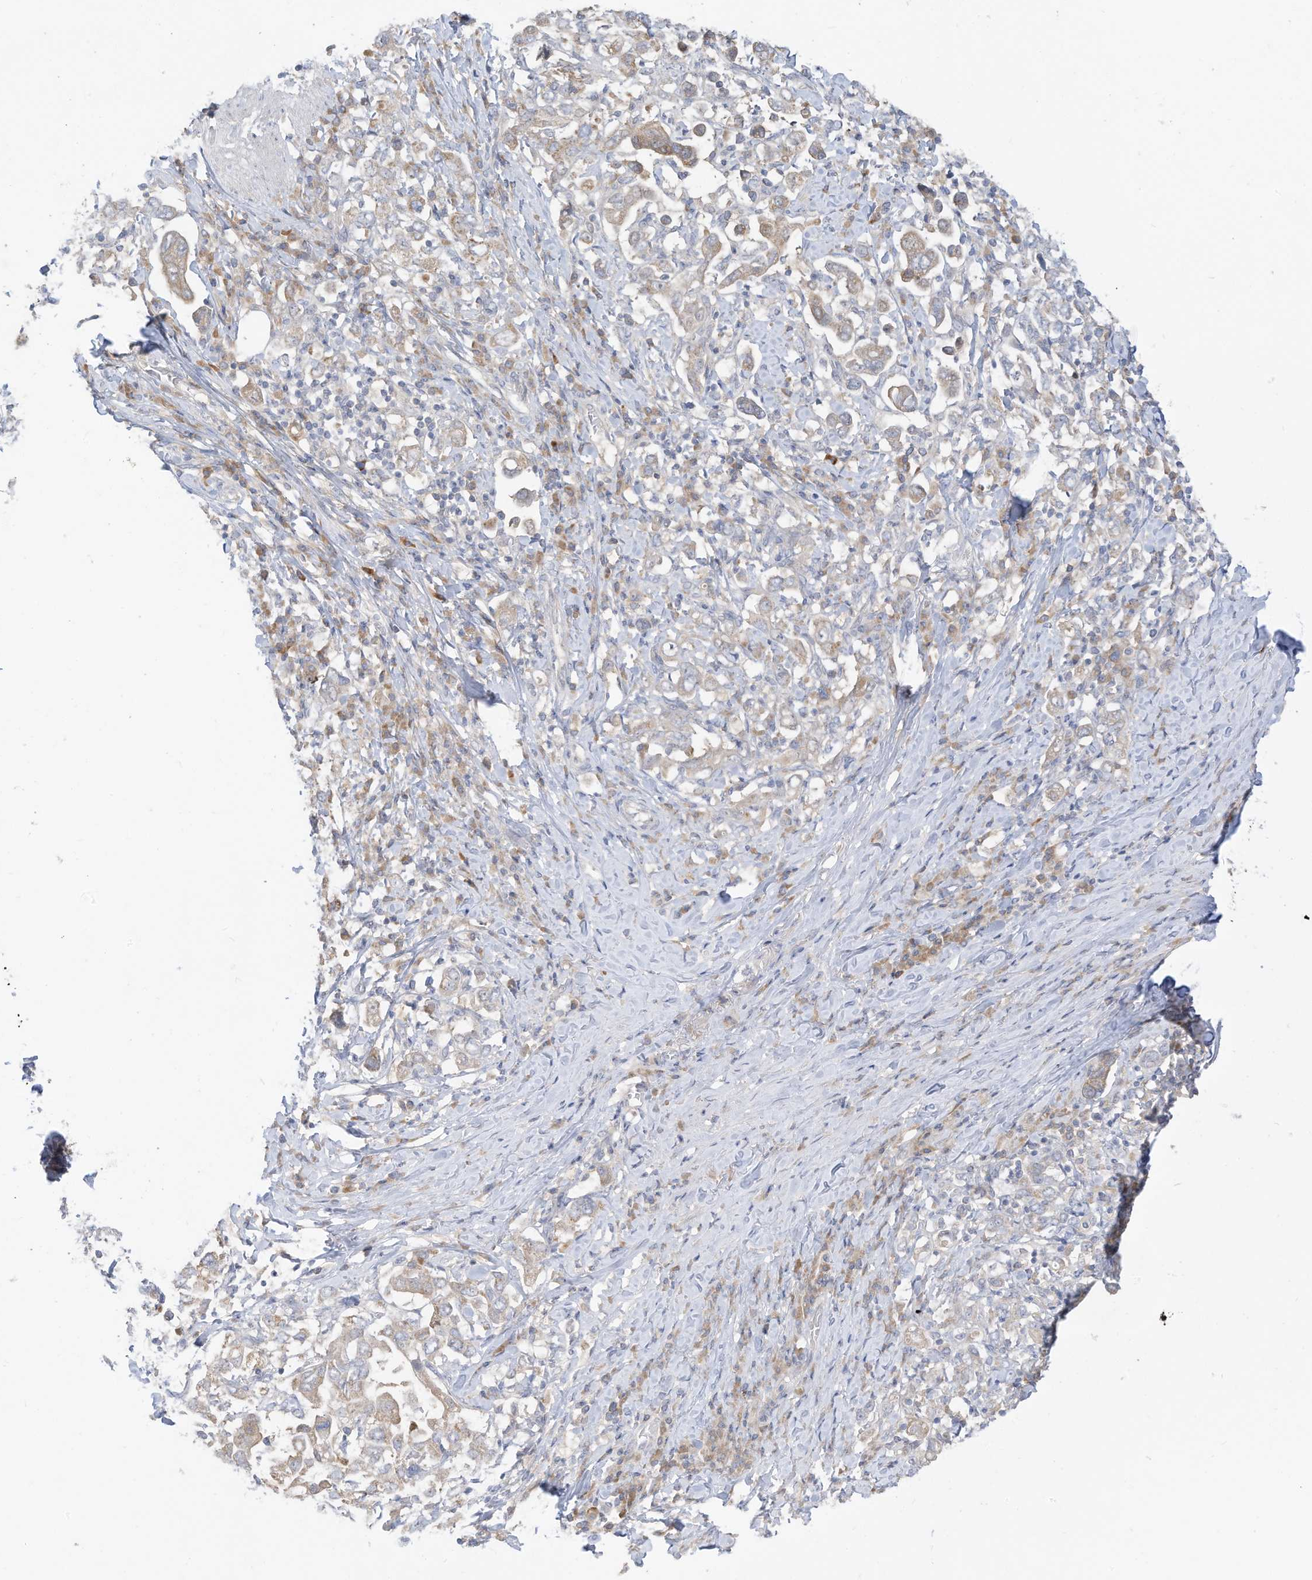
{"staining": {"intensity": "weak", "quantity": "<25%", "location": "cytoplasmic/membranous"}, "tissue": "stomach cancer", "cell_type": "Tumor cells", "image_type": "cancer", "snomed": [{"axis": "morphology", "description": "Adenocarcinoma, NOS"}, {"axis": "topography", "description": "Stomach, upper"}], "caption": "Human stomach adenocarcinoma stained for a protein using immunohistochemistry (IHC) displays no positivity in tumor cells.", "gene": "LRRN2", "patient": {"sex": "male", "age": 62}}